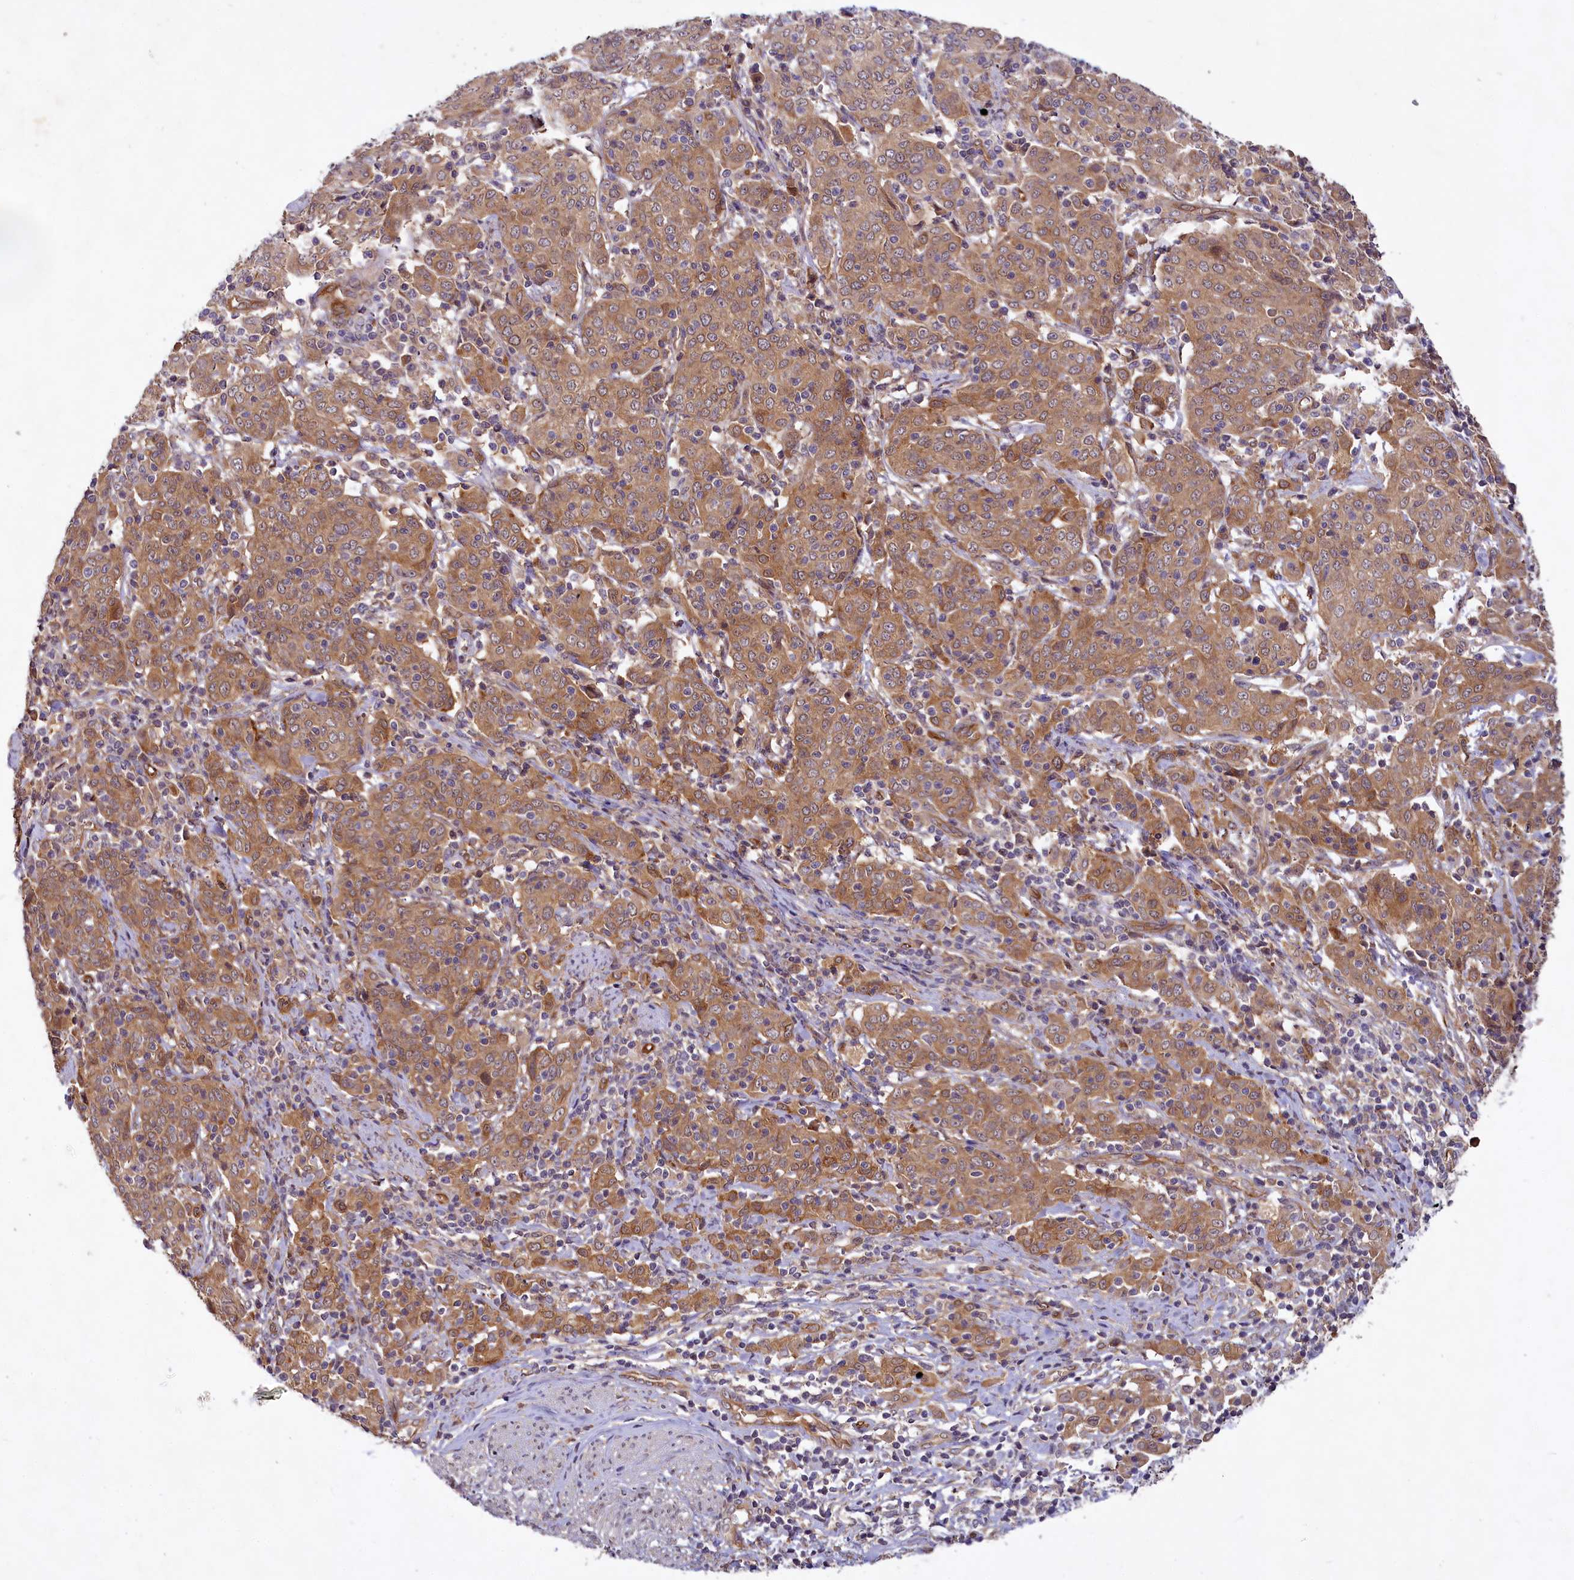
{"staining": {"intensity": "moderate", "quantity": ">75%", "location": "cytoplasmic/membranous"}, "tissue": "cervical cancer", "cell_type": "Tumor cells", "image_type": "cancer", "snomed": [{"axis": "morphology", "description": "Squamous cell carcinoma, NOS"}, {"axis": "topography", "description": "Cervix"}], "caption": "Immunohistochemistry (DAB (3,3'-diaminobenzidine)) staining of squamous cell carcinoma (cervical) displays moderate cytoplasmic/membranous protein staining in about >75% of tumor cells. (Brightfield microscopy of DAB IHC at high magnification).", "gene": "PKN2", "patient": {"sex": "female", "age": 67}}